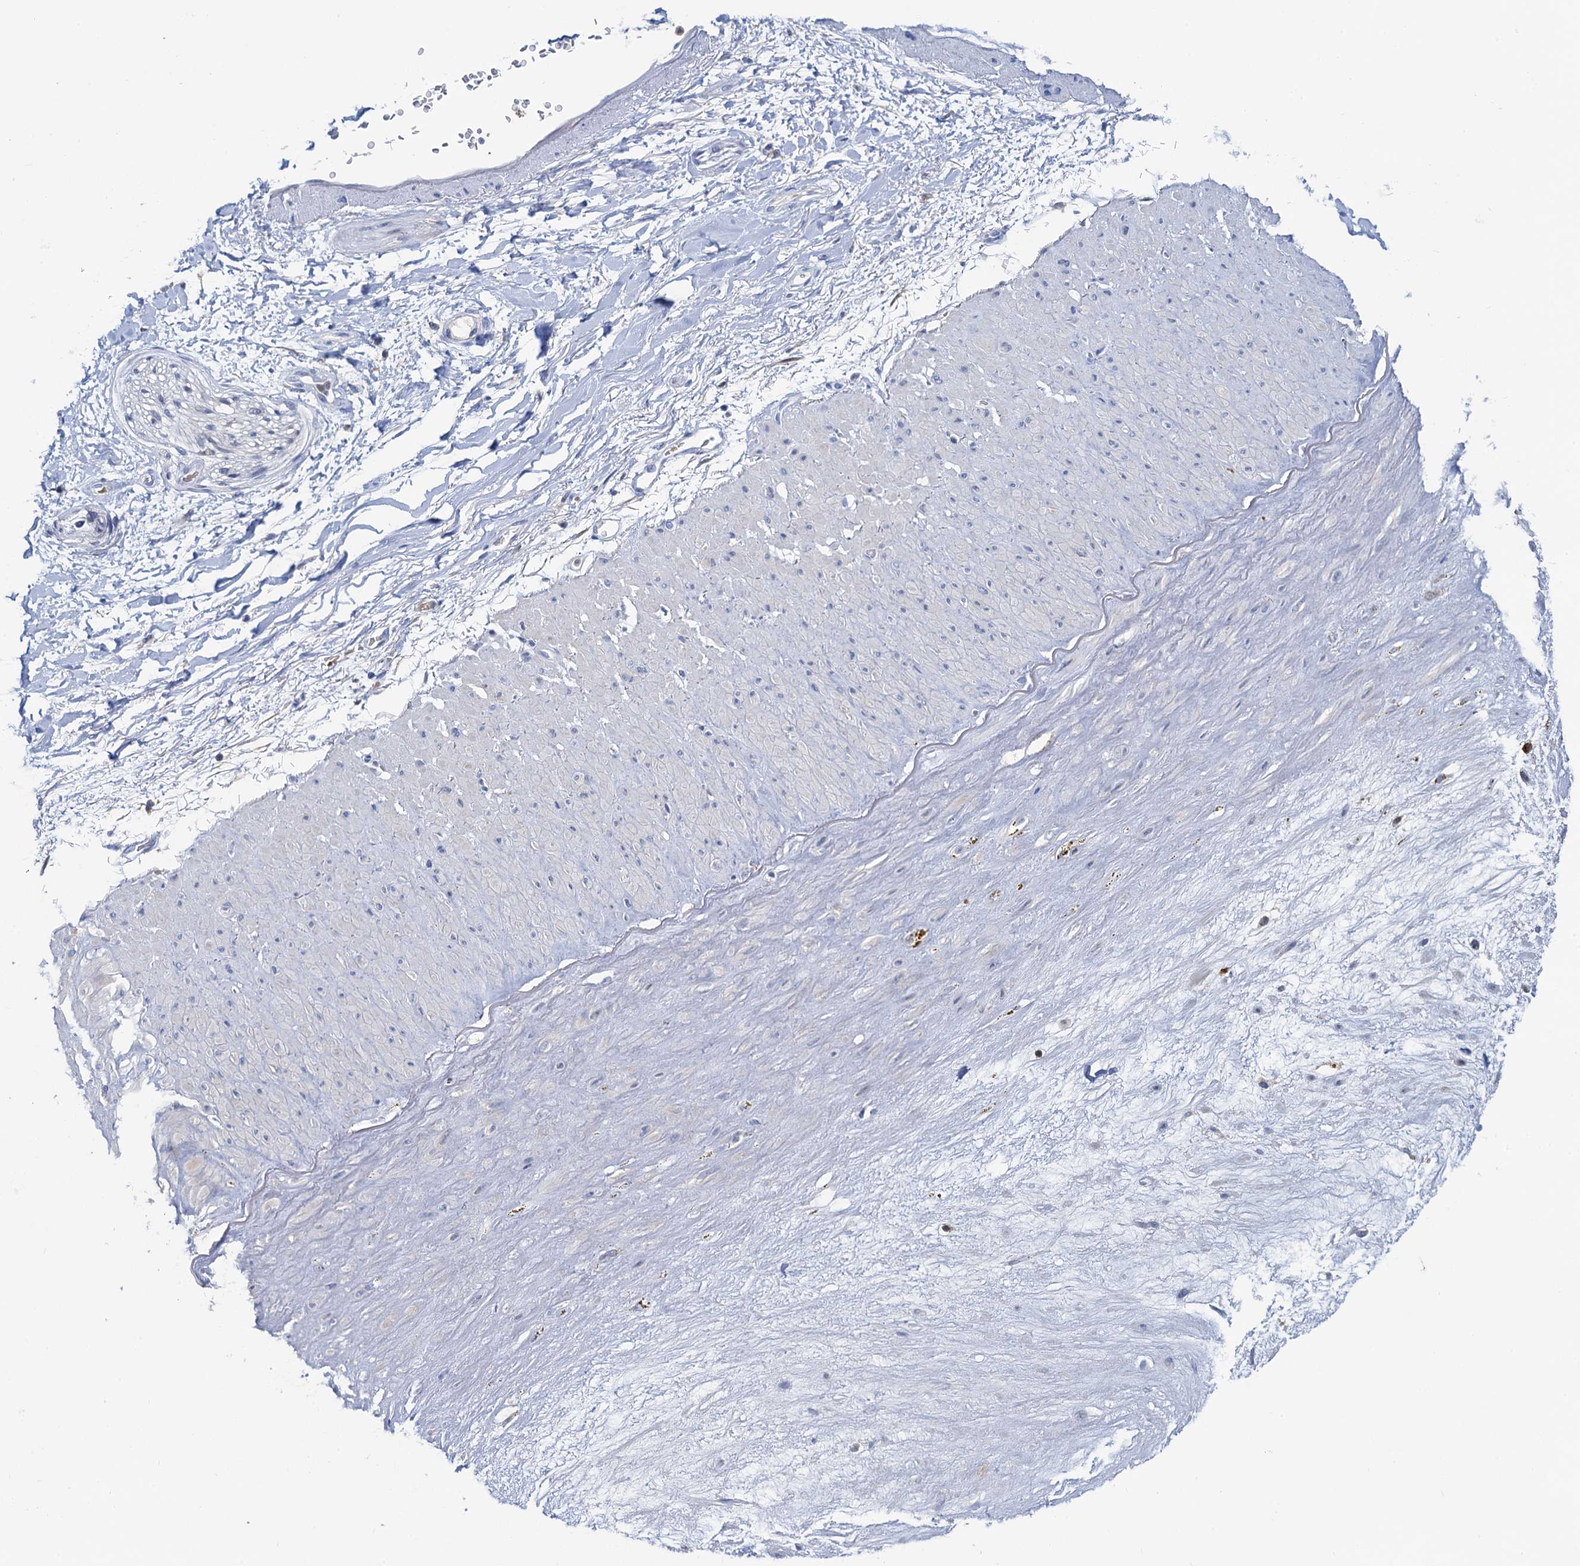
{"staining": {"intensity": "negative", "quantity": "none", "location": "none"}, "tissue": "adipose tissue", "cell_type": "Adipocytes", "image_type": "normal", "snomed": [{"axis": "morphology", "description": "Normal tissue, NOS"}, {"axis": "topography", "description": "Soft tissue"}], "caption": "This is an immunohistochemistry (IHC) histopathology image of benign human adipose tissue. There is no positivity in adipocytes.", "gene": "FAH", "patient": {"sex": "male", "age": 72}}